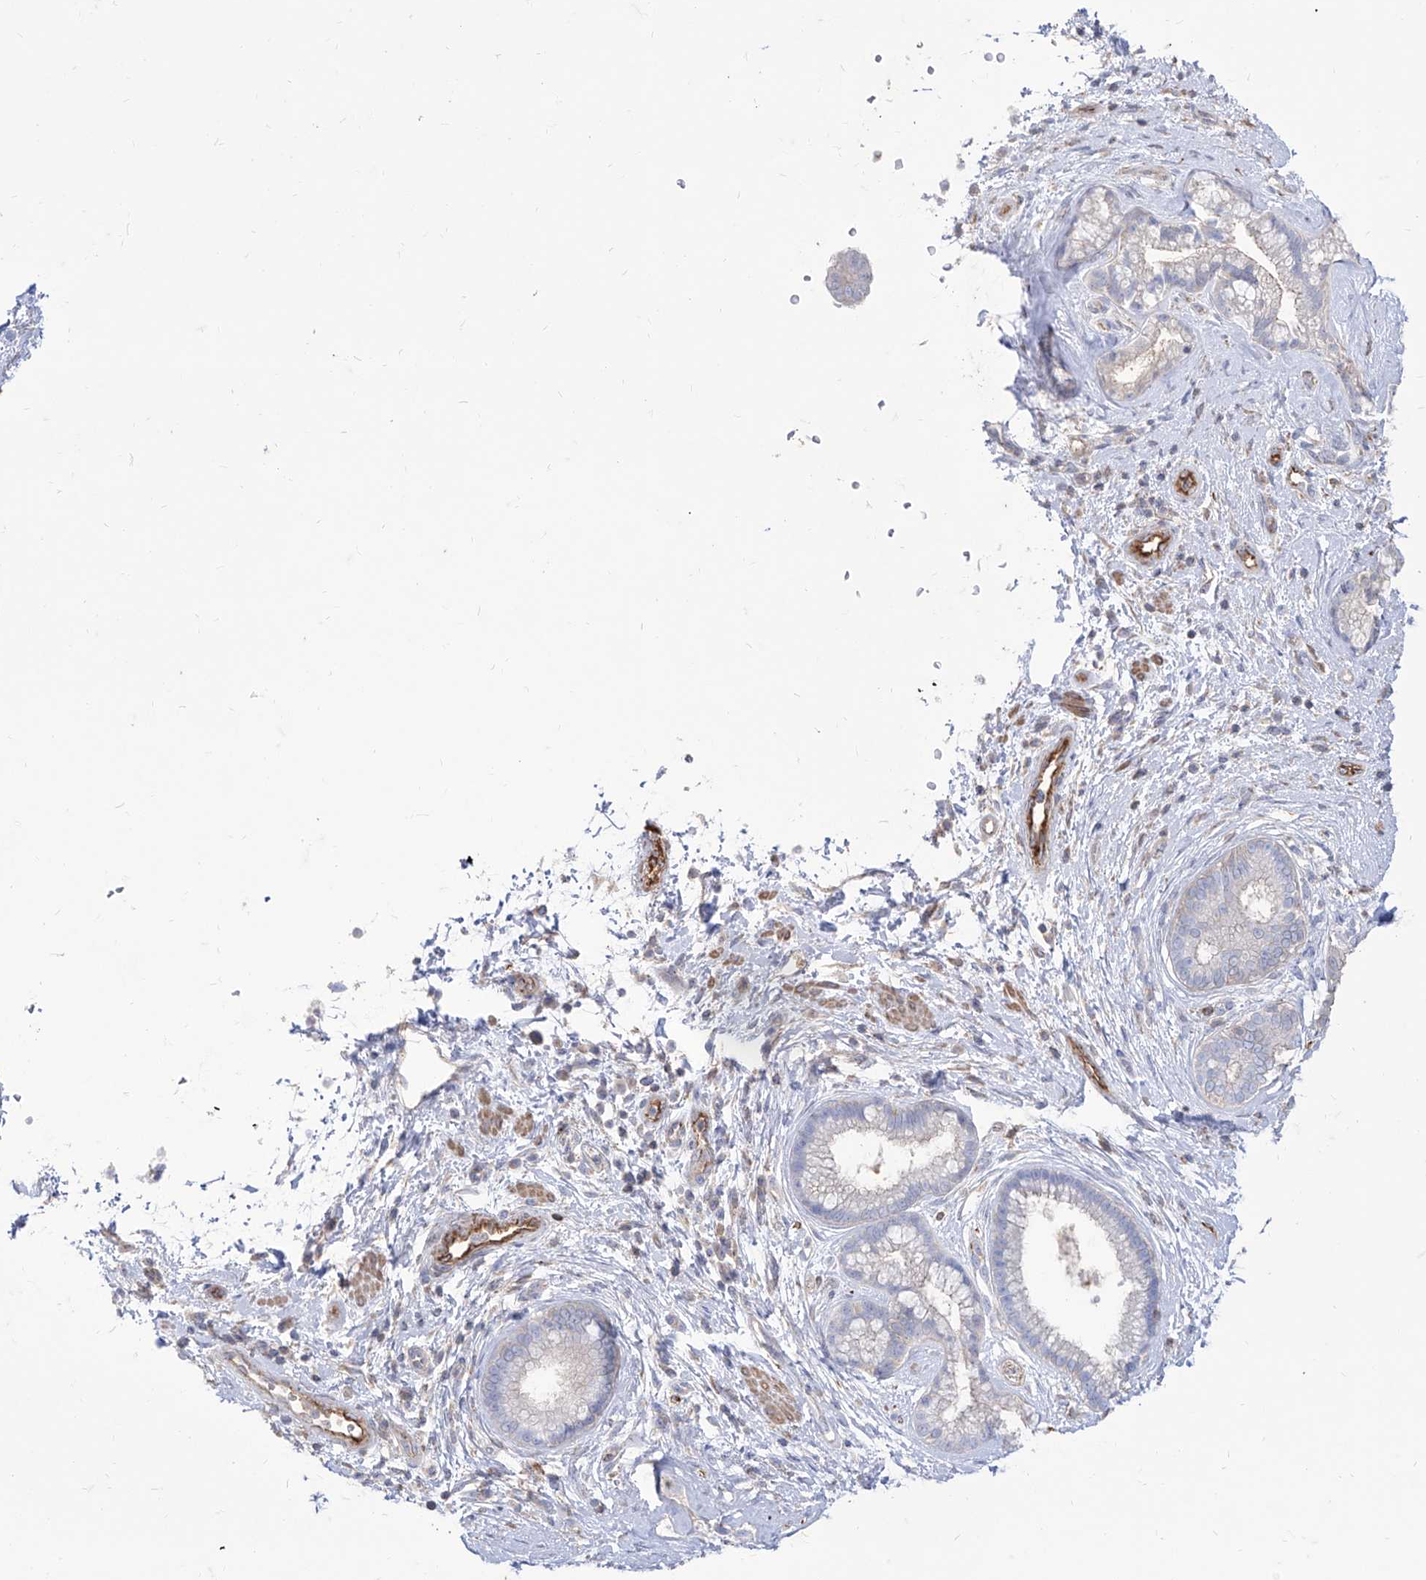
{"staining": {"intensity": "negative", "quantity": "none", "location": "none"}, "tissue": "pancreatic cancer", "cell_type": "Tumor cells", "image_type": "cancer", "snomed": [{"axis": "morphology", "description": "Adenocarcinoma, NOS"}, {"axis": "topography", "description": "Pancreas"}], "caption": "There is no significant expression in tumor cells of pancreatic cancer. (DAB immunohistochemistry (IHC) with hematoxylin counter stain).", "gene": "C1orf74", "patient": {"sex": "female", "age": 73}}